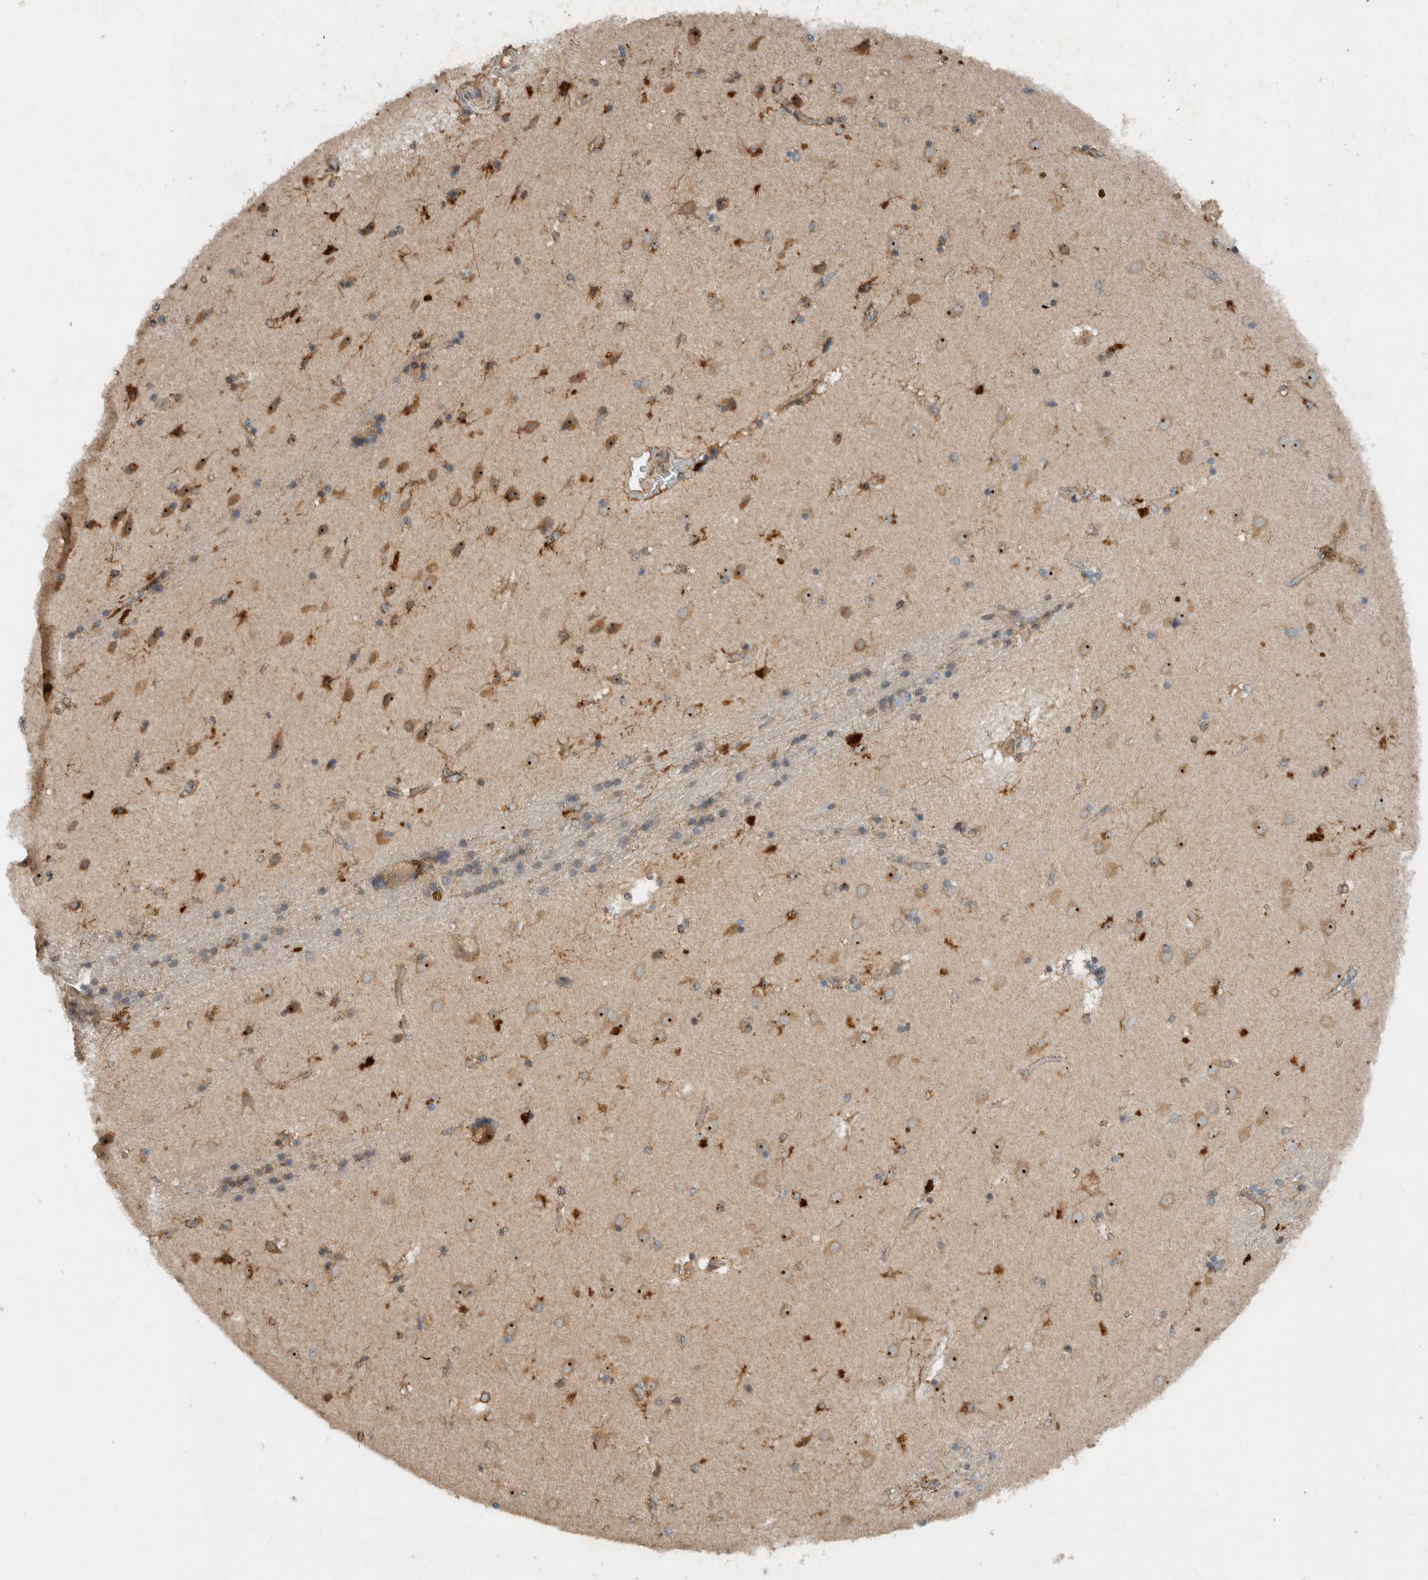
{"staining": {"intensity": "moderate", "quantity": "<25%", "location": "cytoplasmic/membranous"}, "tissue": "caudate", "cell_type": "Glial cells", "image_type": "normal", "snomed": [{"axis": "morphology", "description": "Normal tissue, NOS"}, {"axis": "topography", "description": "Lateral ventricle wall"}], "caption": "Moderate cytoplasmic/membranous staining is identified in about <25% of glial cells in normal caudate.", "gene": "GPR137B", "patient": {"sex": "male", "age": 70}}